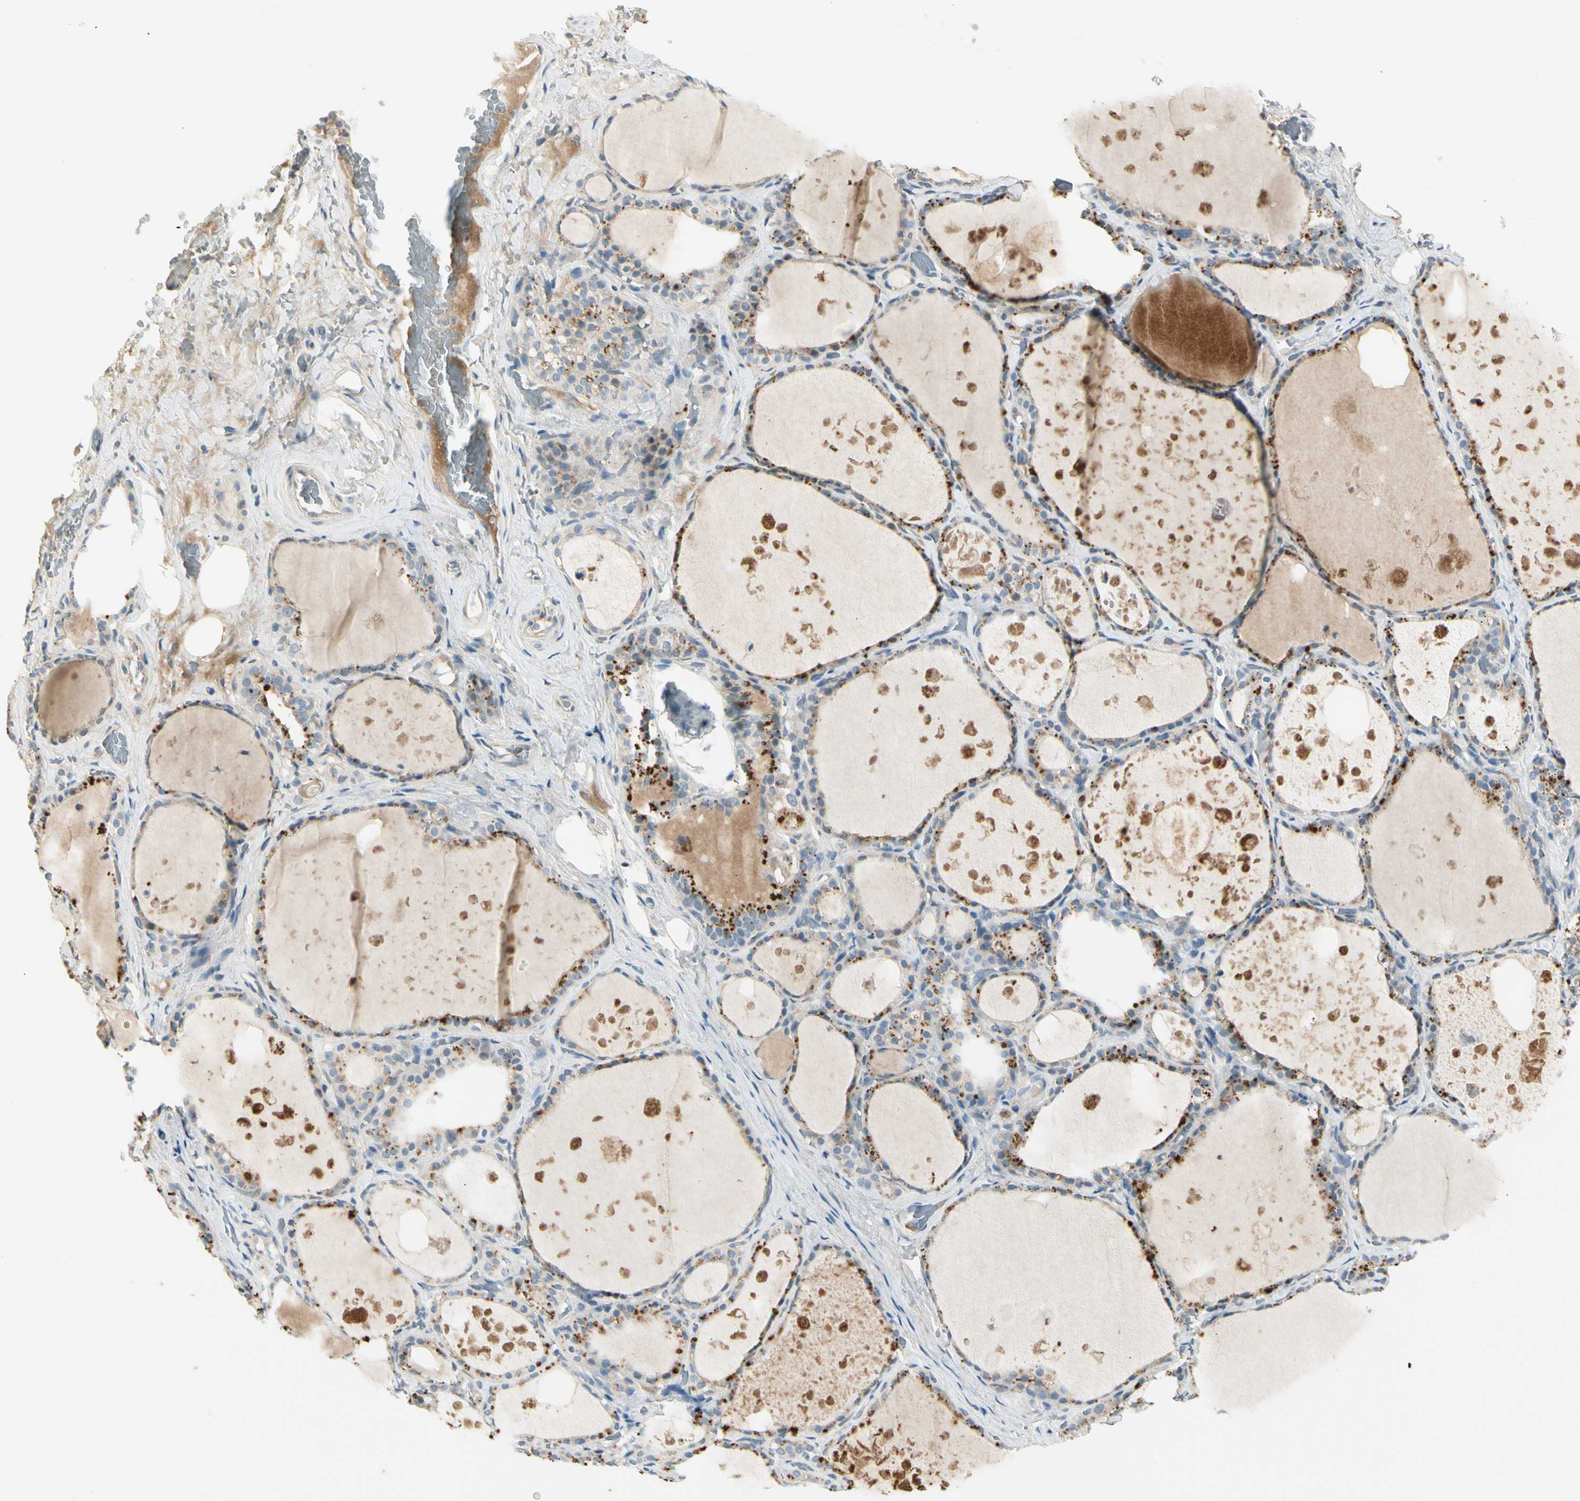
{"staining": {"intensity": "moderate", "quantity": "<25%", "location": "cytoplasmic/membranous"}, "tissue": "thyroid gland", "cell_type": "Glandular cells", "image_type": "normal", "snomed": [{"axis": "morphology", "description": "Normal tissue, NOS"}, {"axis": "topography", "description": "Thyroid gland"}], "caption": "The micrograph displays immunohistochemical staining of benign thyroid gland. There is moderate cytoplasmic/membranous positivity is appreciated in approximately <25% of glandular cells. The staining was performed using DAB (3,3'-diaminobenzidine), with brown indicating positive protein expression. Nuclei are stained blue with hematoxylin.", "gene": "PITX1", "patient": {"sex": "male", "age": 61}}